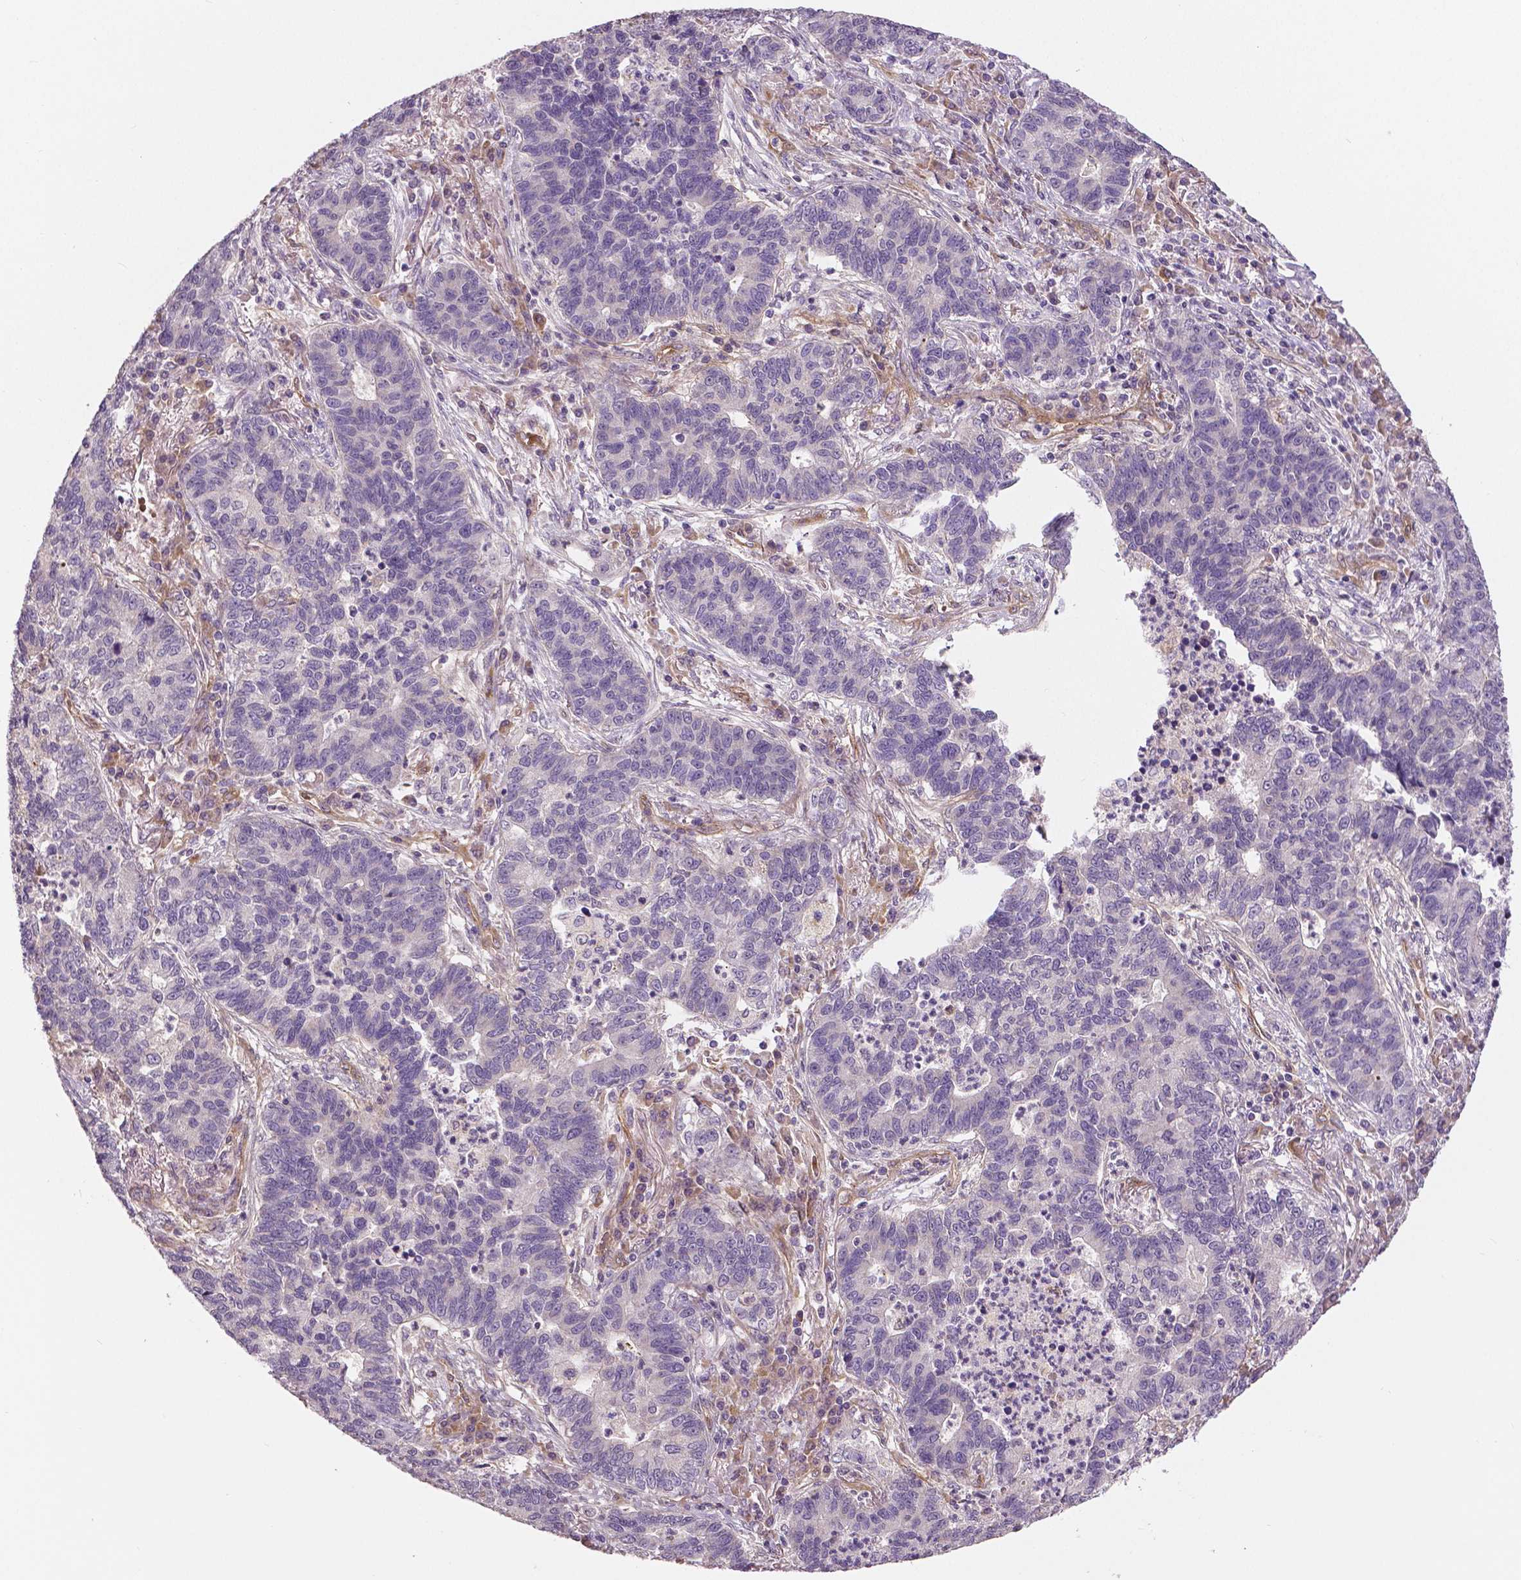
{"staining": {"intensity": "negative", "quantity": "none", "location": "none"}, "tissue": "lung cancer", "cell_type": "Tumor cells", "image_type": "cancer", "snomed": [{"axis": "morphology", "description": "Adenocarcinoma, NOS"}, {"axis": "topography", "description": "Lung"}], "caption": "The IHC histopathology image has no significant expression in tumor cells of lung adenocarcinoma tissue.", "gene": "FLT1", "patient": {"sex": "female", "age": 57}}